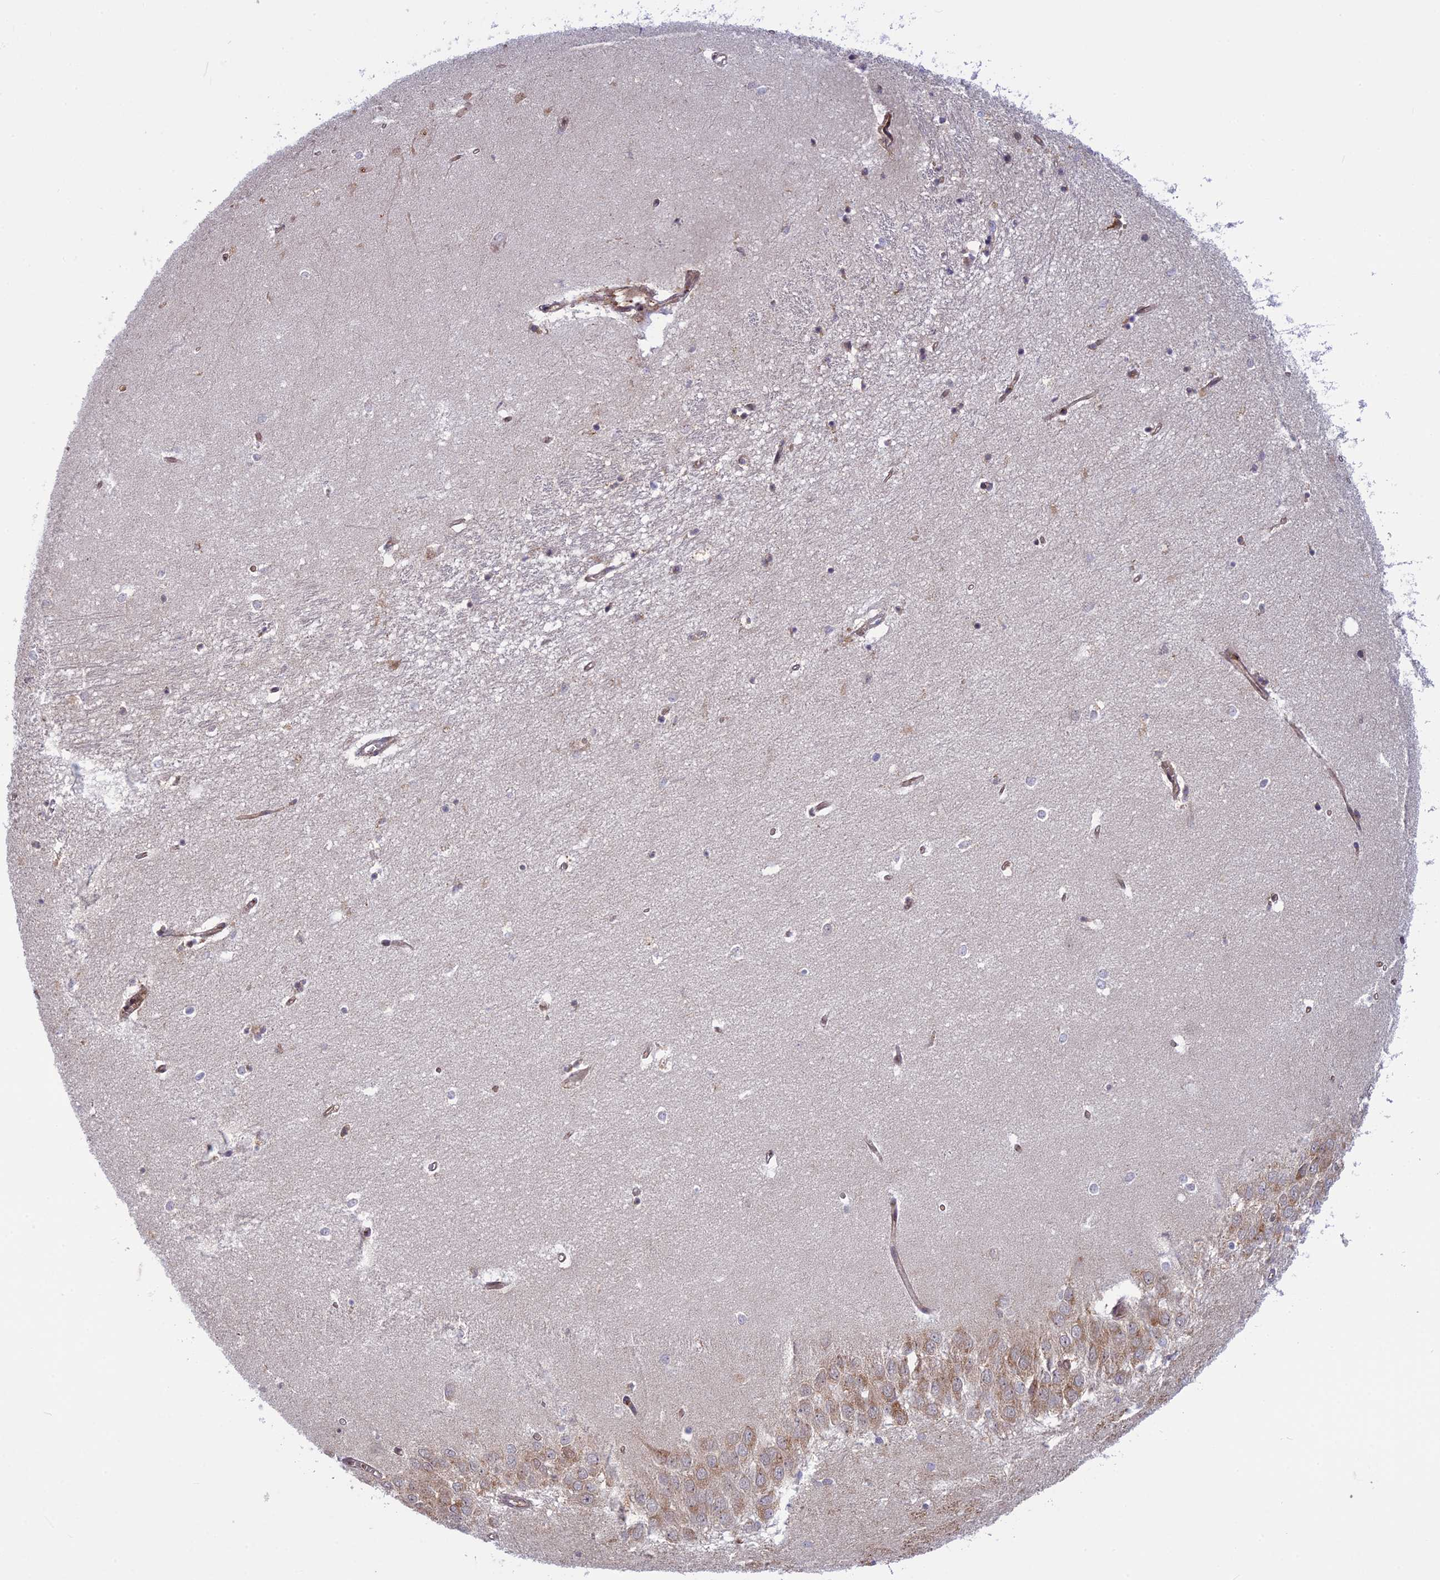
{"staining": {"intensity": "weak", "quantity": "<25%", "location": "cytoplasmic/membranous"}, "tissue": "hippocampus", "cell_type": "Glial cells", "image_type": "normal", "snomed": [{"axis": "morphology", "description": "Normal tissue, NOS"}, {"axis": "topography", "description": "Hippocampus"}], "caption": "Hippocampus stained for a protein using immunohistochemistry reveals no positivity glial cells.", "gene": "CLINT1", "patient": {"sex": "female", "age": 64}}